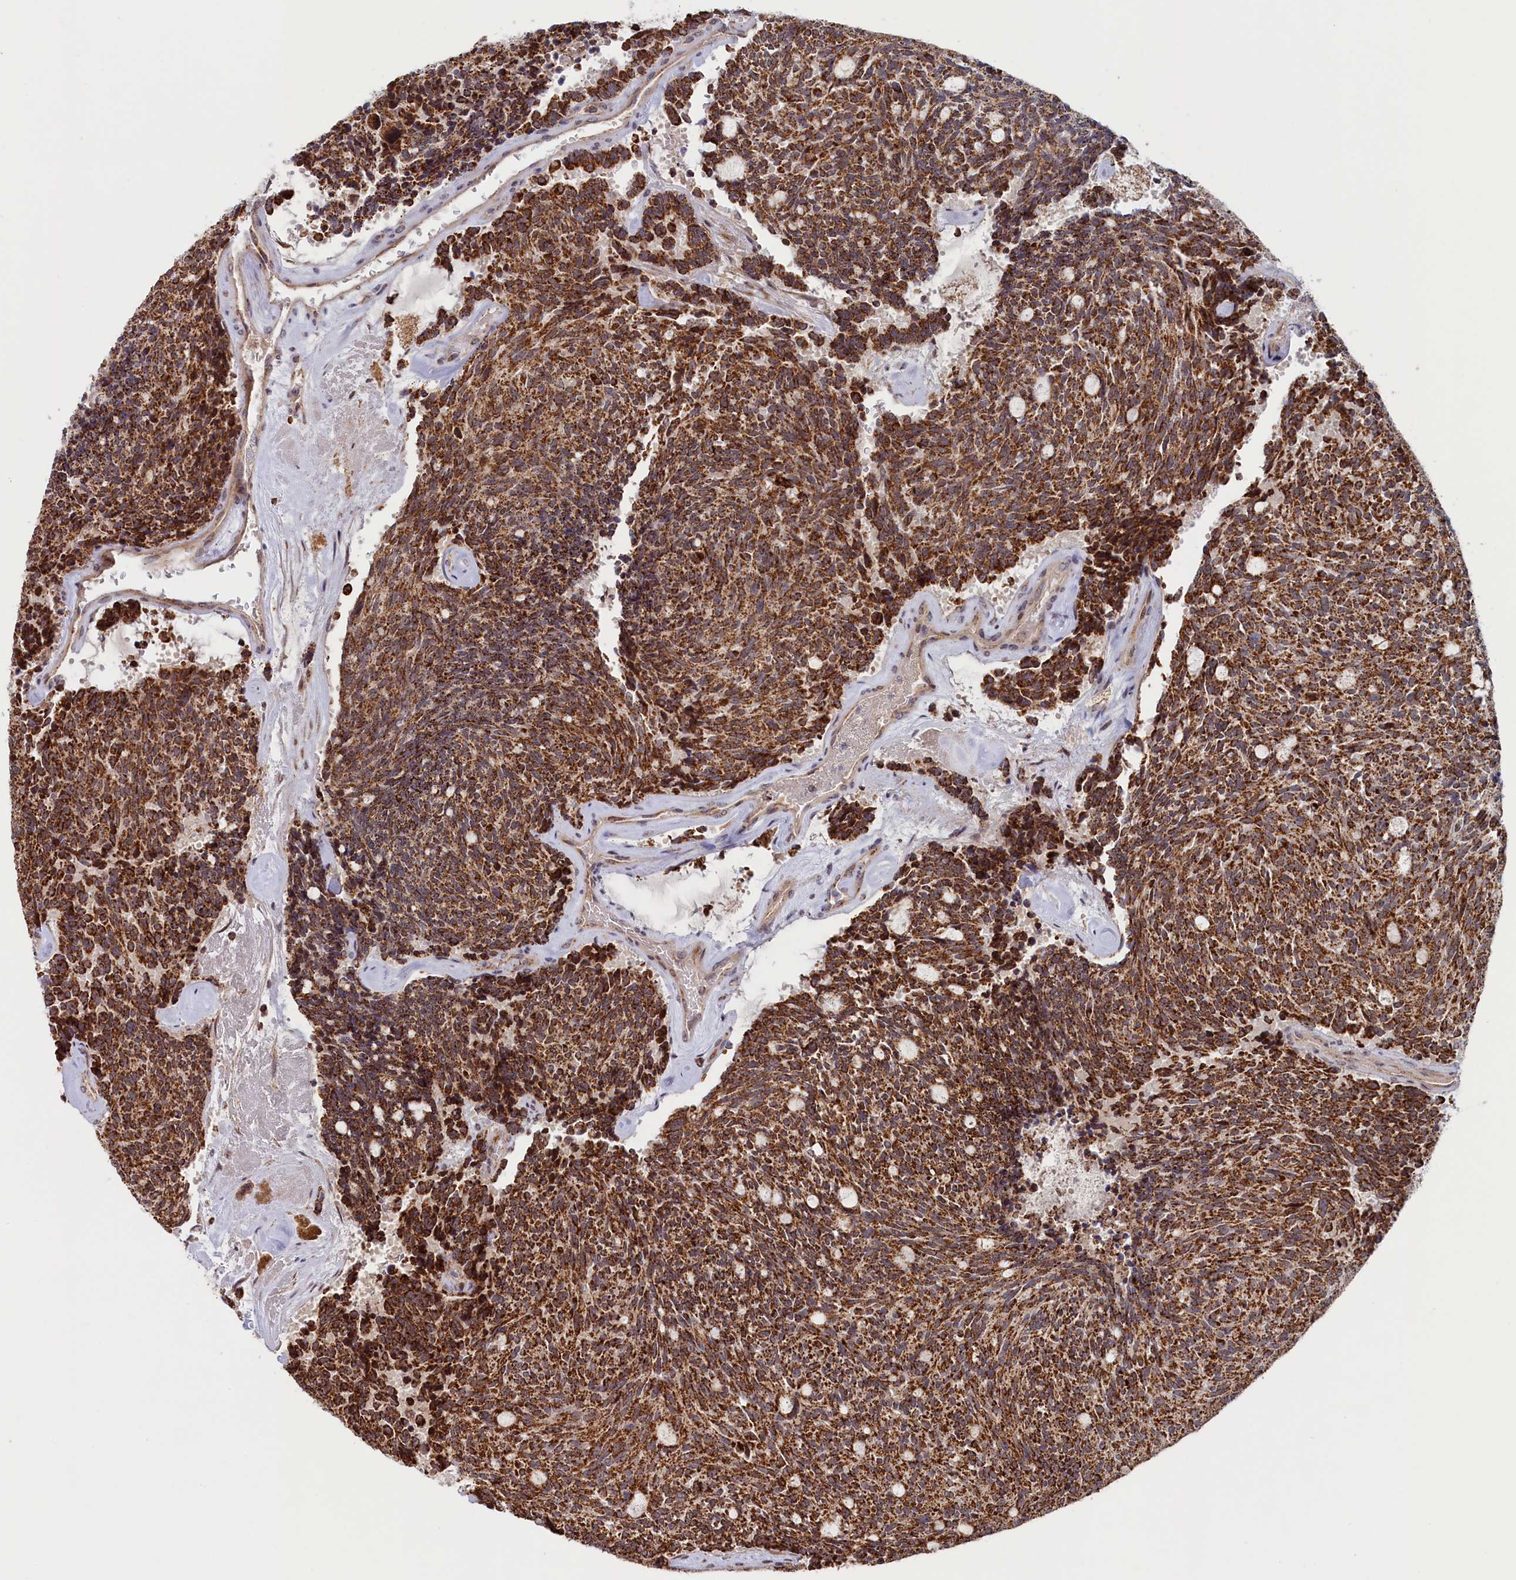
{"staining": {"intensity": "strong", "quantity": ">75%", "location": "cytoplasmic/membranous"}, "tissue": "carcinoid", "cell_type": "Tumor cells", "image_type": "cancer", "snomed": [{"axis": "morphology", "description": "Carcinoid, malignant, NOS"}, {"axis": "topography", "description": "Pancreas"}], "caption": "Human malignant carcinoid stained for a protein (brown) displays strong cytoplasmic/membranous positive positivity in about >75% of tumor cells.", "gene": "DUS3L", "patient": {"sex": "female", "age": 54}}